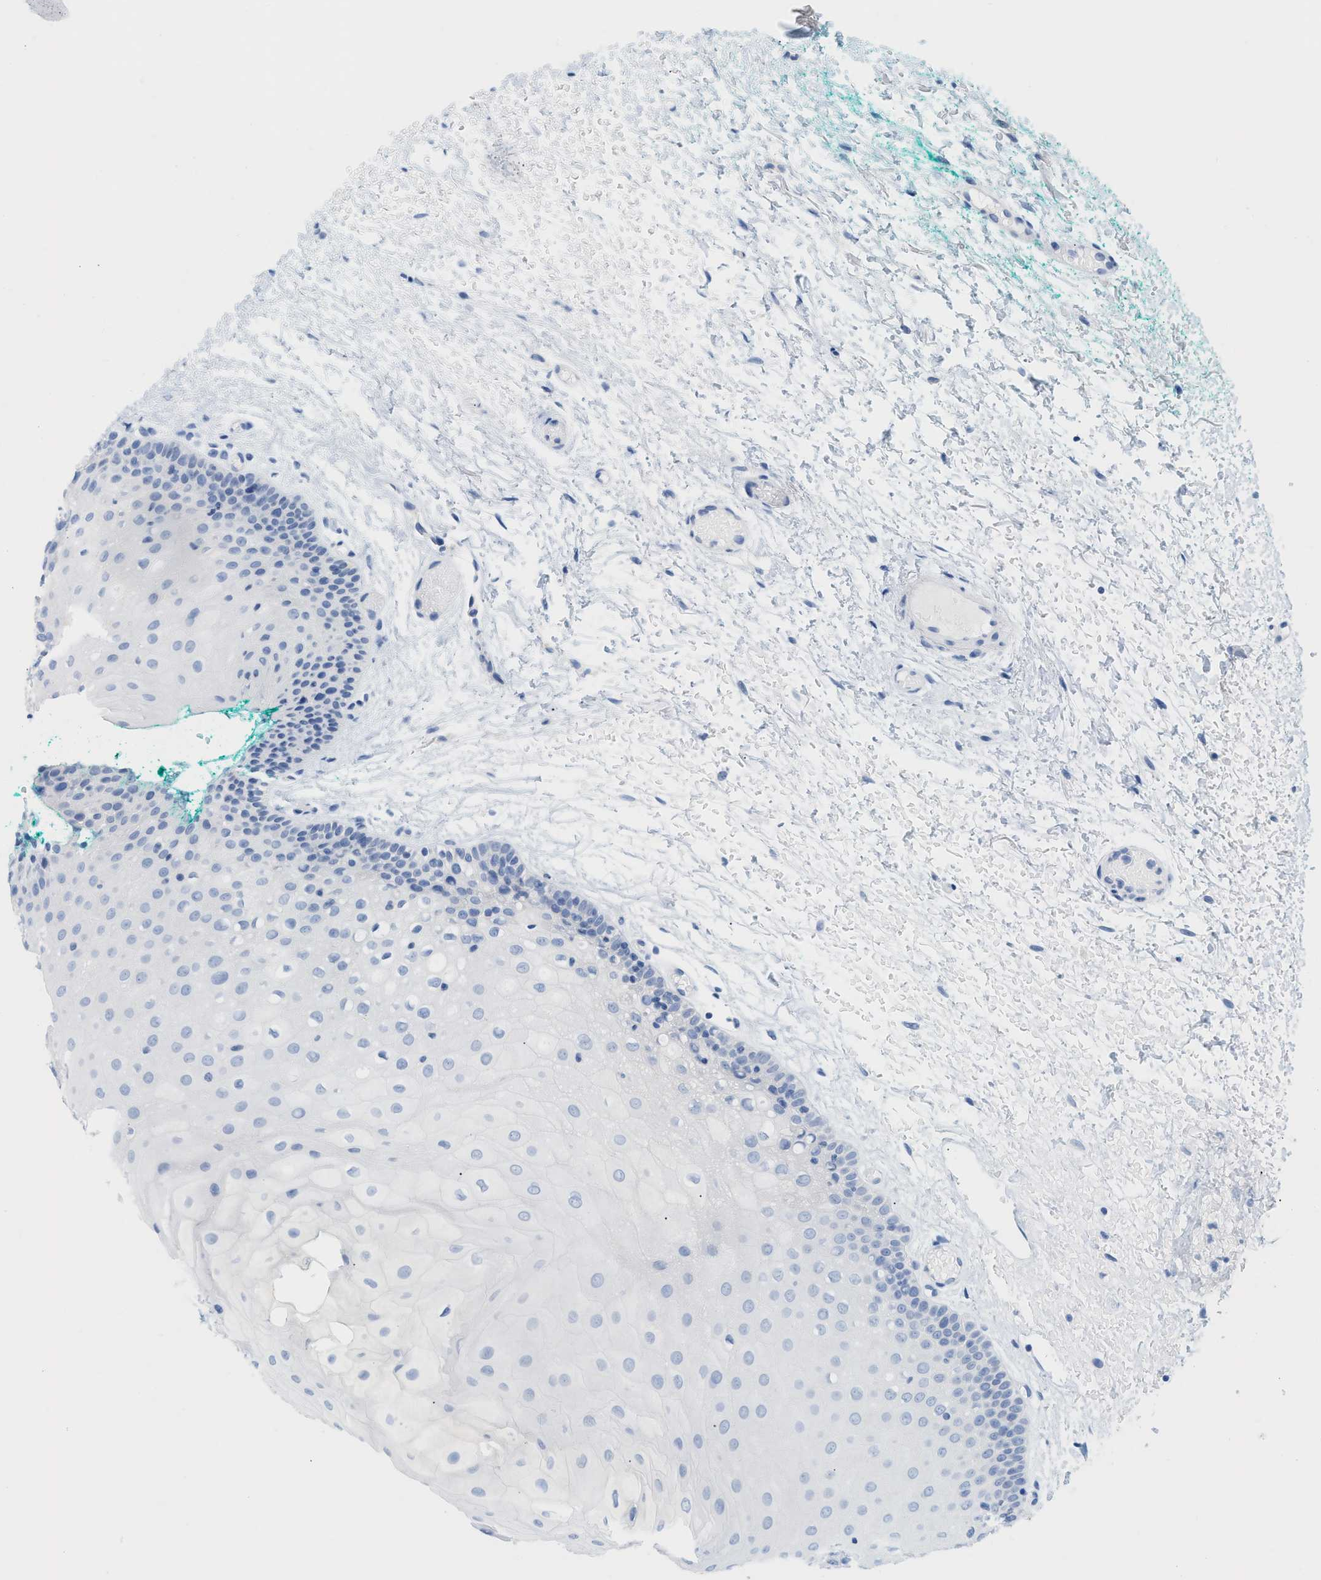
{"staining": {"intensity": "negative", "quantity": "none", "location": "none"}, "tissue": "oral mucosa", "cell_type": "Squamous epithelial cells", "image_type": "normal", "snomed": [{"axis": "morphology", "description": "Normal tissue, NOS"}, {"axis": "morphology", "description": "Squamous cell carcinoma, NOS"}, {"axis": "topography", "description": "Oral tissue"}, {"axis": "topography", "description": "Salivary gland"}, {"axis": "topography", "description": "Head-Neck"}], "caption": "High power microscopy image of an IHC photomicrograph of unremarkable oral mucosa, revealing no significant expression in squamous epithelial cells.", "gene": "PAPPA", "patient": {"sex": "female", "age": 62}}